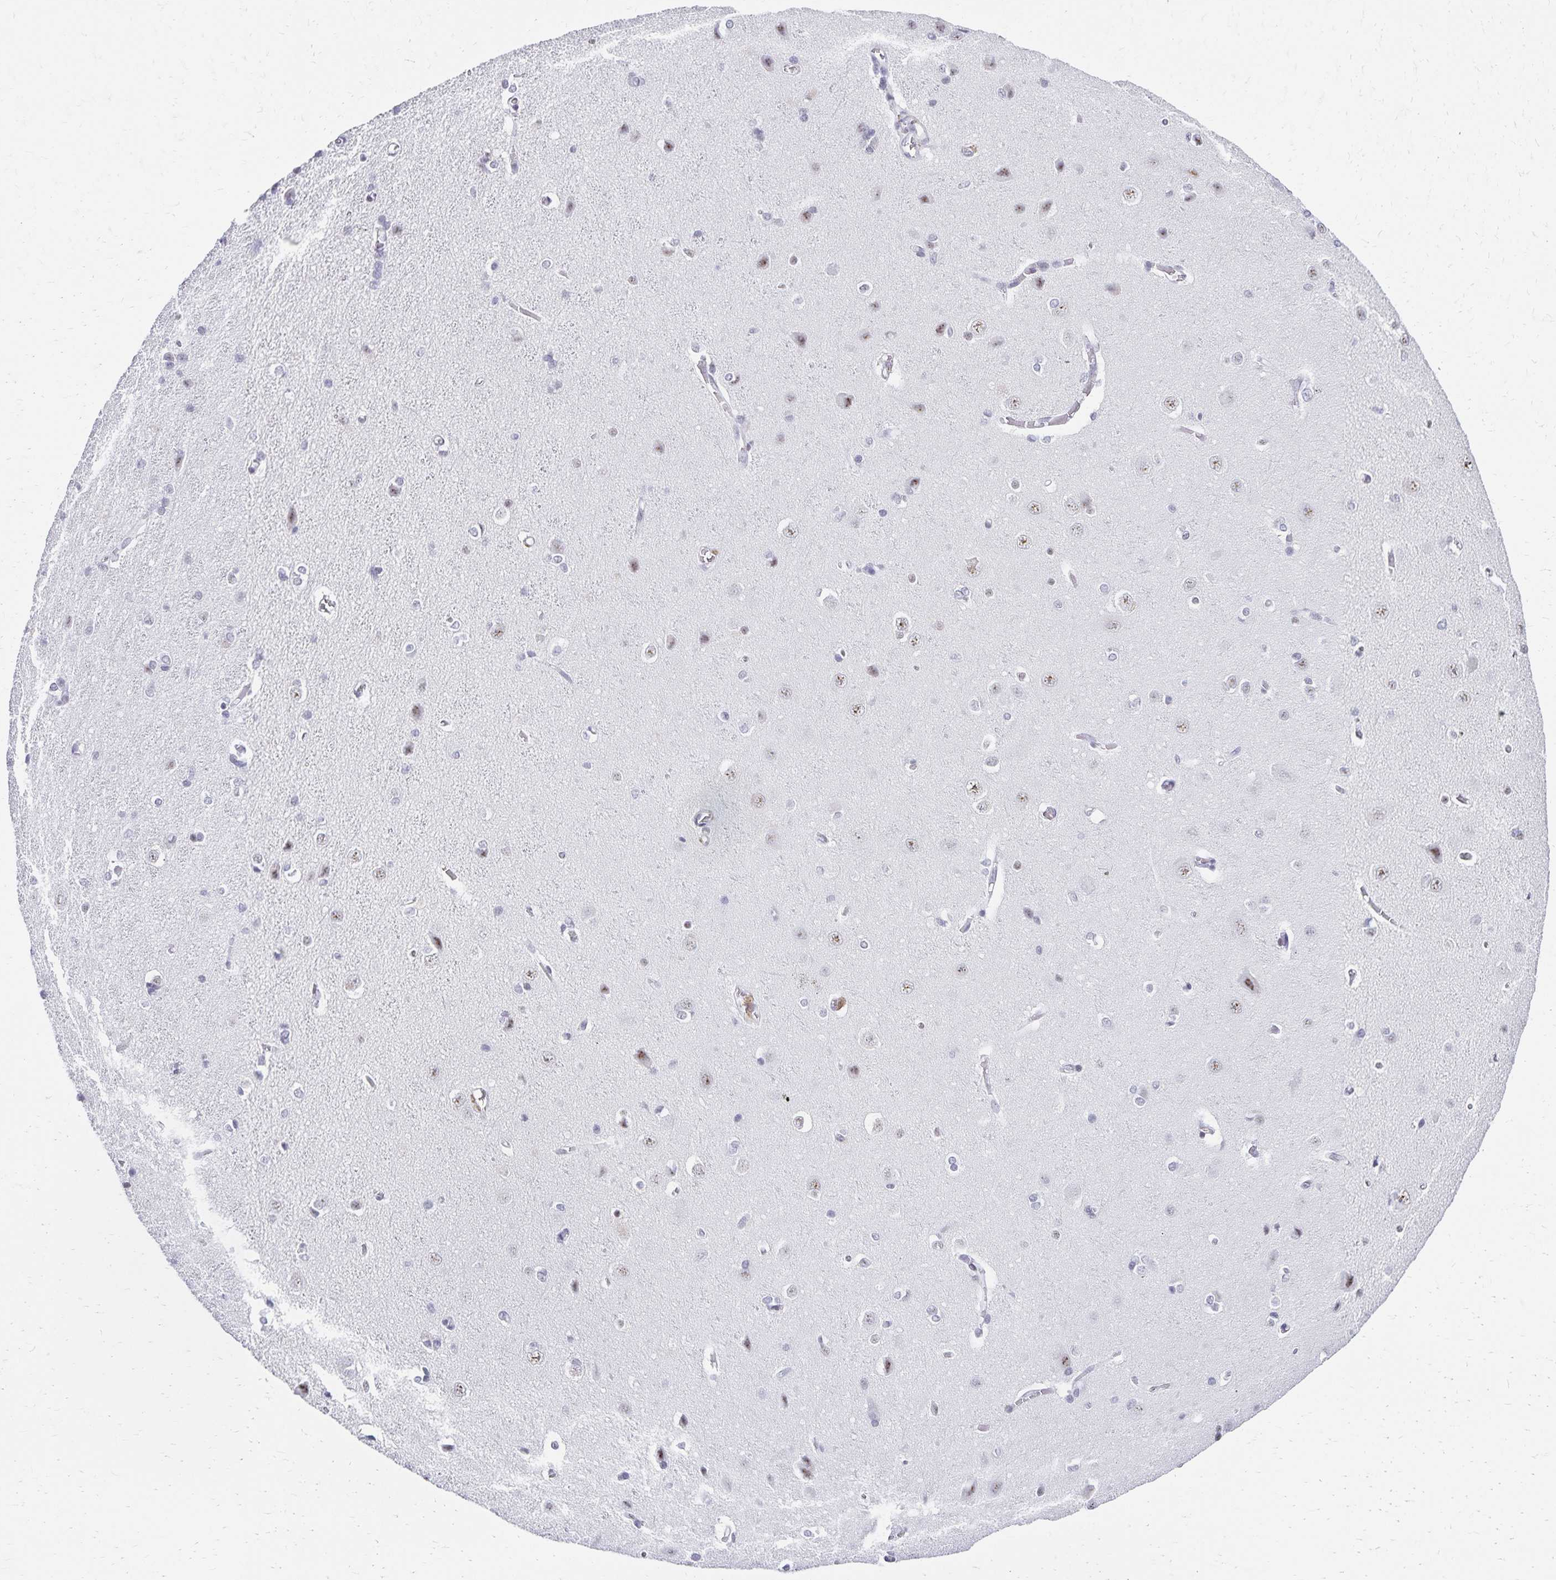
{"staining": {"intensity": "negative", "quantity": "none", "location": "none"}, "tissue": "cerebral cortex", "cell_type": "Endothelial cells", "image_type": "normal", "snomed": [{"axis": "morphology", "description": "Normal tissue, NOS"}, {"axis": "topography", "description": "Cerebral cortex"}], "caption": "IHC image of unremarkable cerebral cortex: human cerebral cortex stained with DAB reveals no significant protein expression in endothelial cells. (Immunohistochemistry, brightfield microscopy, high magnification).", "gene": "C20orf85", "patient": {"sex": "male", "age": 37}}